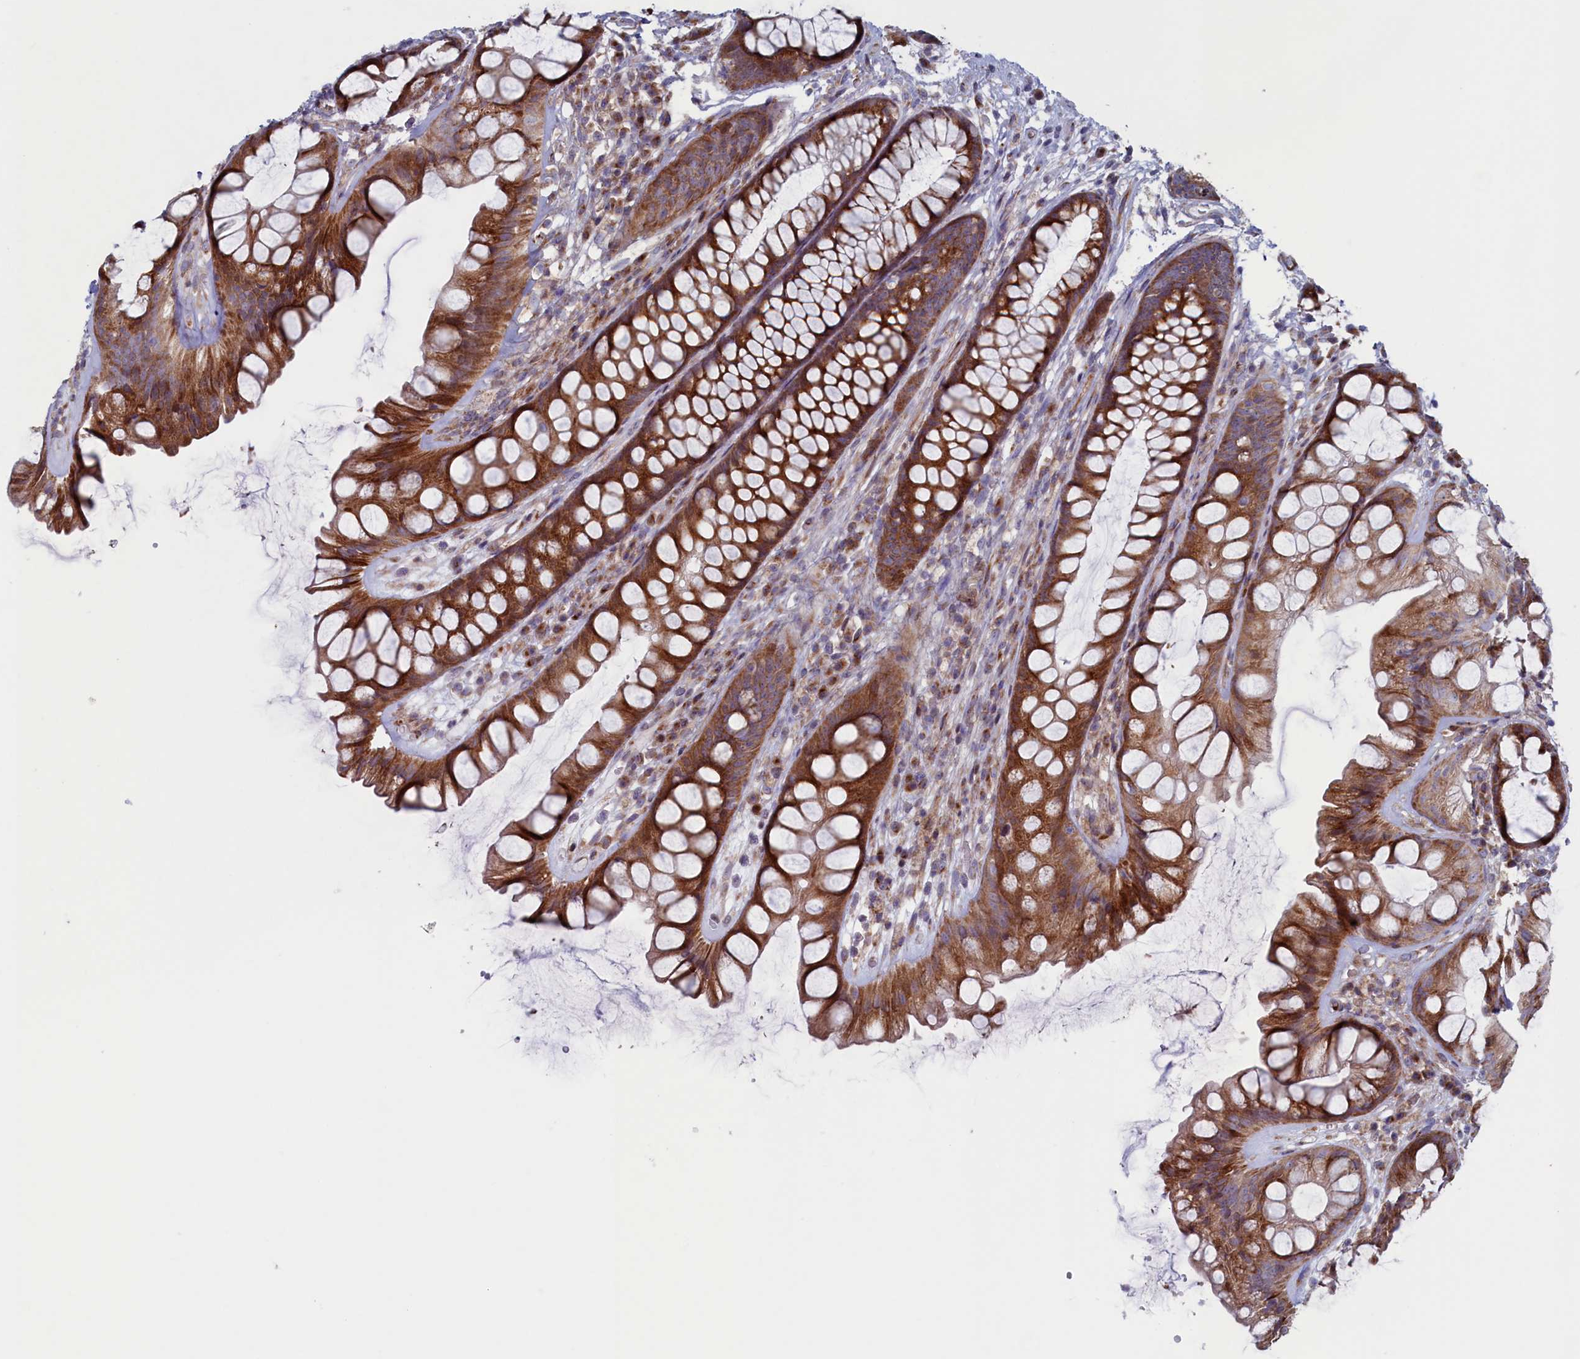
{"staining": {"intensity": "moderate", "quantity": ">75%", "location": "cytoplasmic/membranous"}, "tissue": "rectum", "cell_type": "Glandular cells", "image_type": "normal", "snomed": [{"axis": "morphology", "description": "Normal tissue, NOS"}, {"axis": "topography", "description": "Rectum"}], "caption": "Immunohistochemistry (IHC) photomicrograph of normal human rectum stained for a protein (brown), which exhibits medium levels of moderate cytoplasmic/membranous positivity in about >75% of glandular cells.", "gene": "MTFMT", "patient": {"sex": "male", "age": 74}}